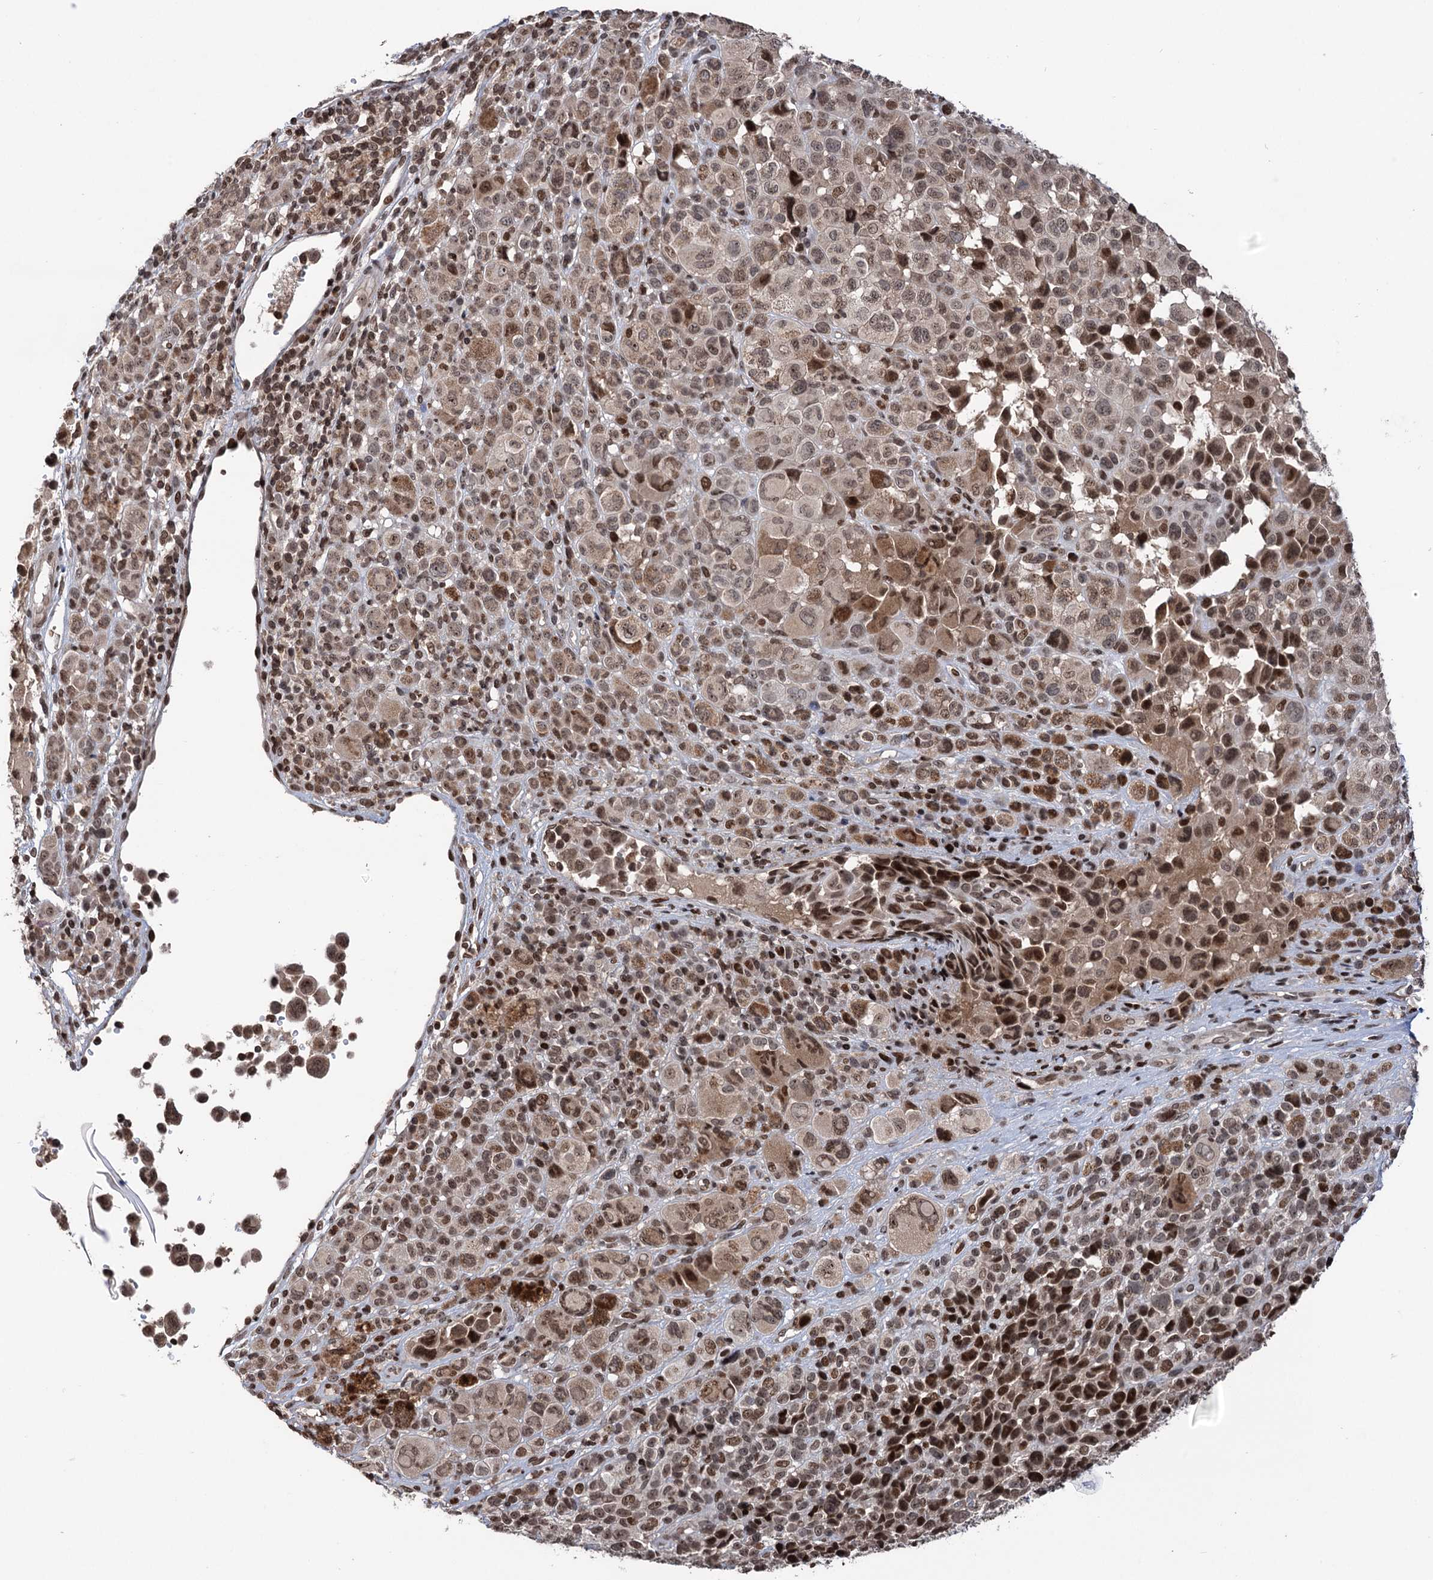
{"staining": {"intensity": "moderate", "quantity": ">75%", "location": "cytoplasmic/membranous,nuclear"}, "tissue": "melanoma", "cell_type": "Tumor cells", "image_type": "cancer", "snomed": [{"axis": "morphology", "description": "Malignant melanoma, NOS"}, {"axis": "topography", "description": "Skin of trunk"}], "caption": "Moderate cytoplasmic/membranous and nuclear positivity is seen in approximately >75% of tumor cells in melanoma.", "gene": "CCDC77", "patient": {"sex": "male", "age": 71}}